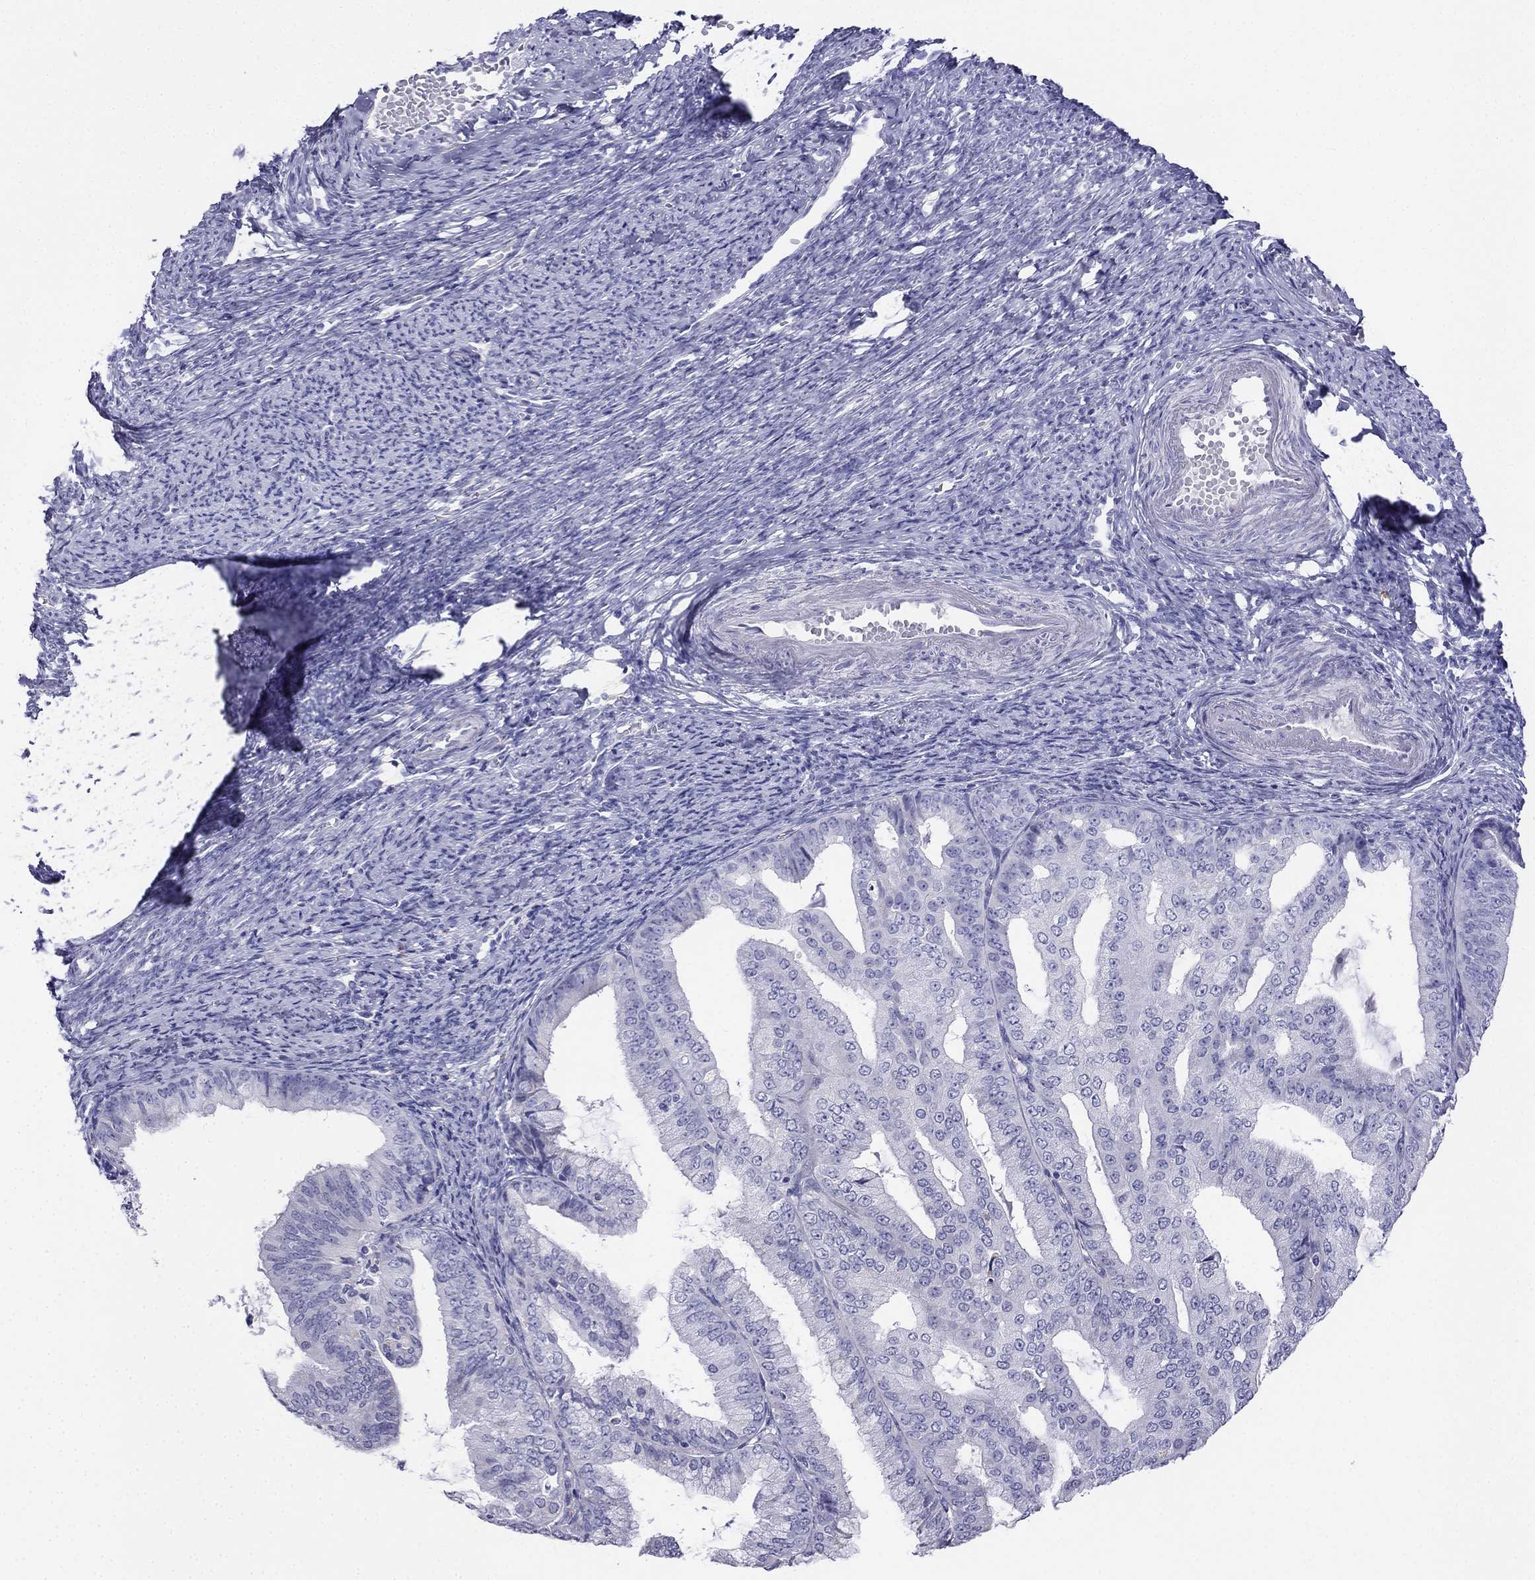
{"staining": {"intensity": "negative", "quantity": "none", "location": "none"}, "tissue": "endometrial cancer", "cell_type": "Tumor cells", "image_type": "cancer", "snomed": [{"axis": "morphology", "description": "Adenocarcinoma, NOS"}, {"axis": "topography", "description": "Endometrium"}], "caption": "The immunohistochemistry histopathology image has no significant positivity in tumor cells of endometrial cancer (adenocarcinoma) tissue.", "gene": "ALOXE3", "patient": {"sex": "female", "age": 63}}